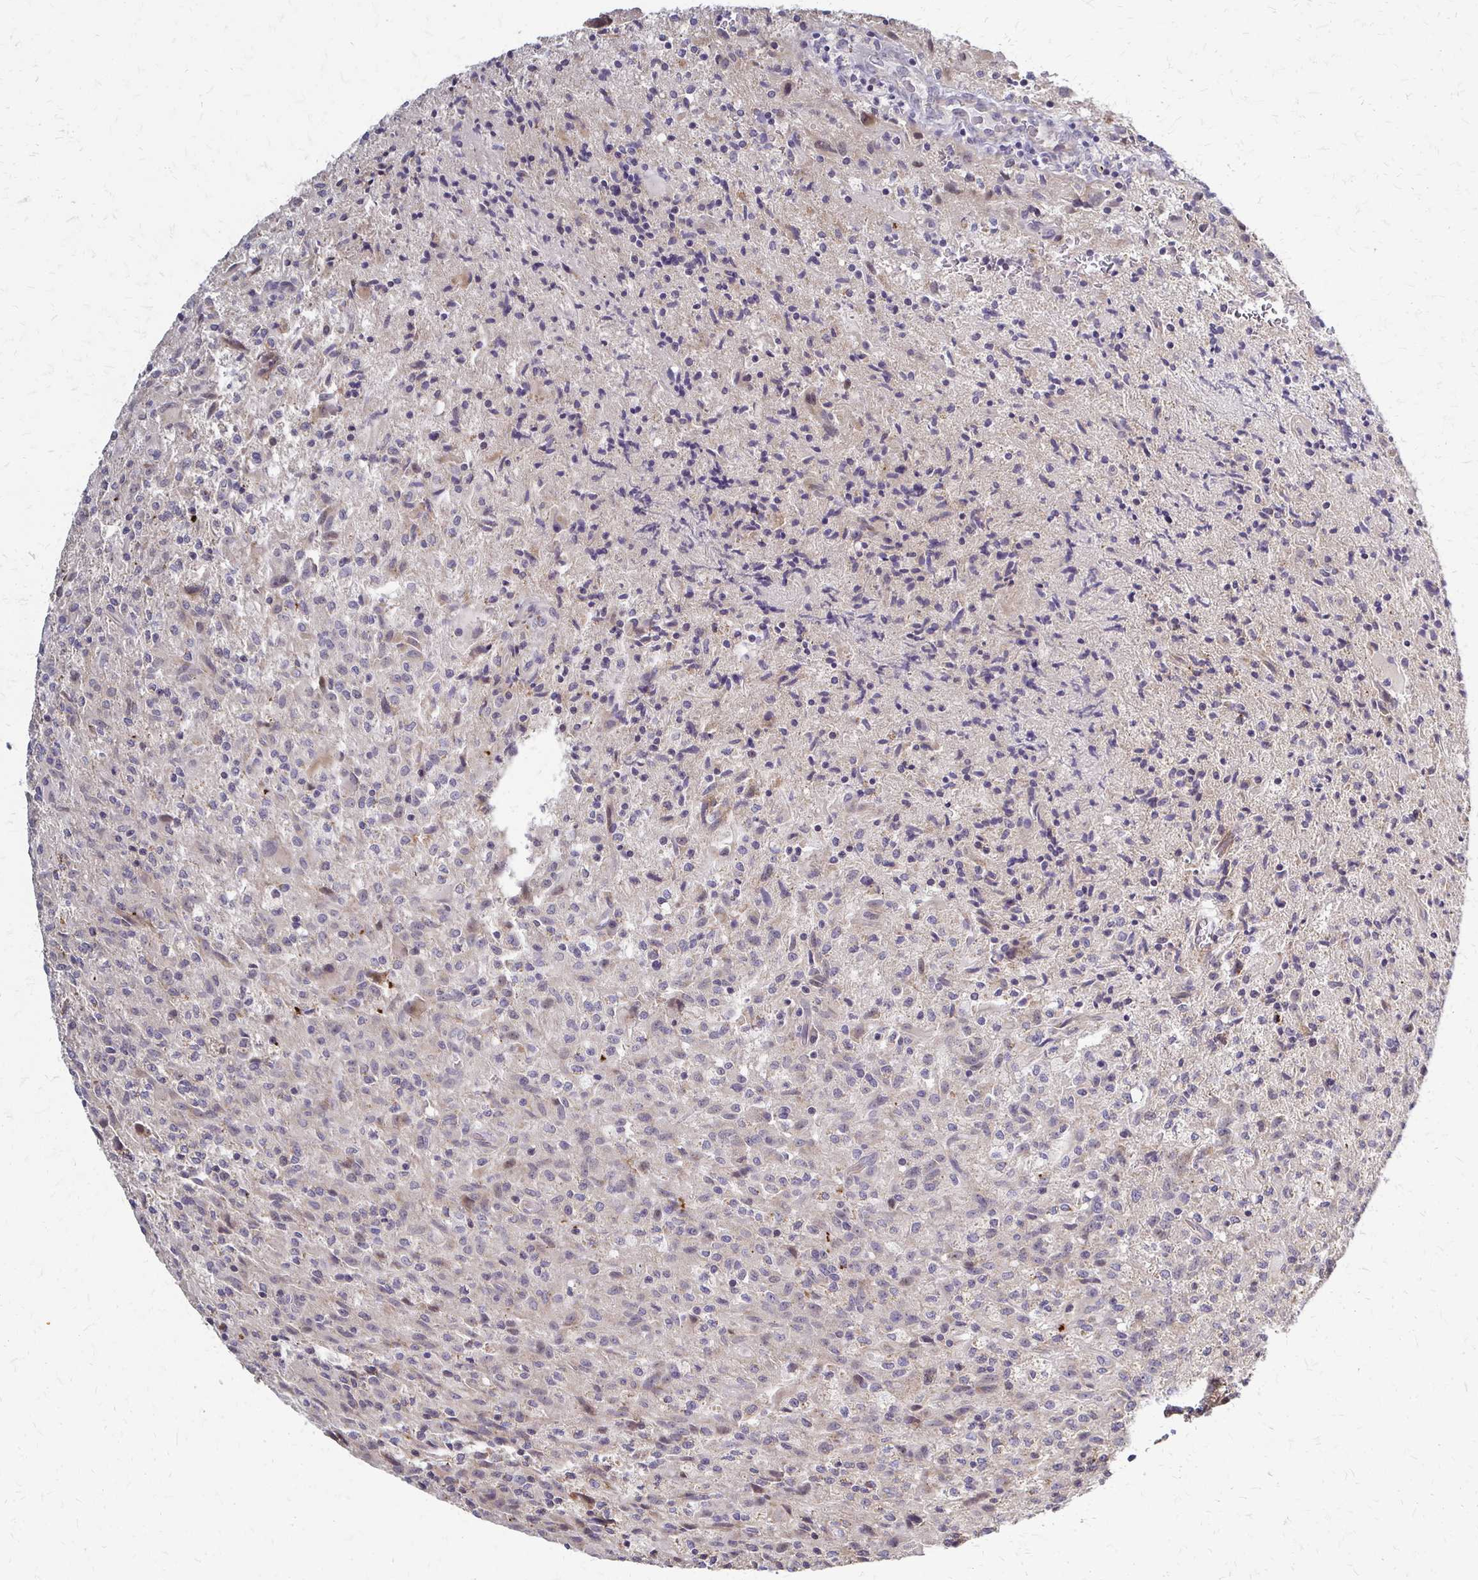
{"staining": {"intensity": "negative", "quantity": "none", "location": "none"}, "tissue": "glioma", "cell_type": "Tumor cells", "image_type": "cancer", "snomed": [{"axis": "morphology", "description": "Glioma, malignant, High grade"}, {"axis": "topography", "description": "Brain"}], "caption": "A photomicrograph of human malignant glioma (high-grade) is negative for staining in tumor cells.", "gene": "SLC9A9", "patient": {"sex": "male", "age": 68}}